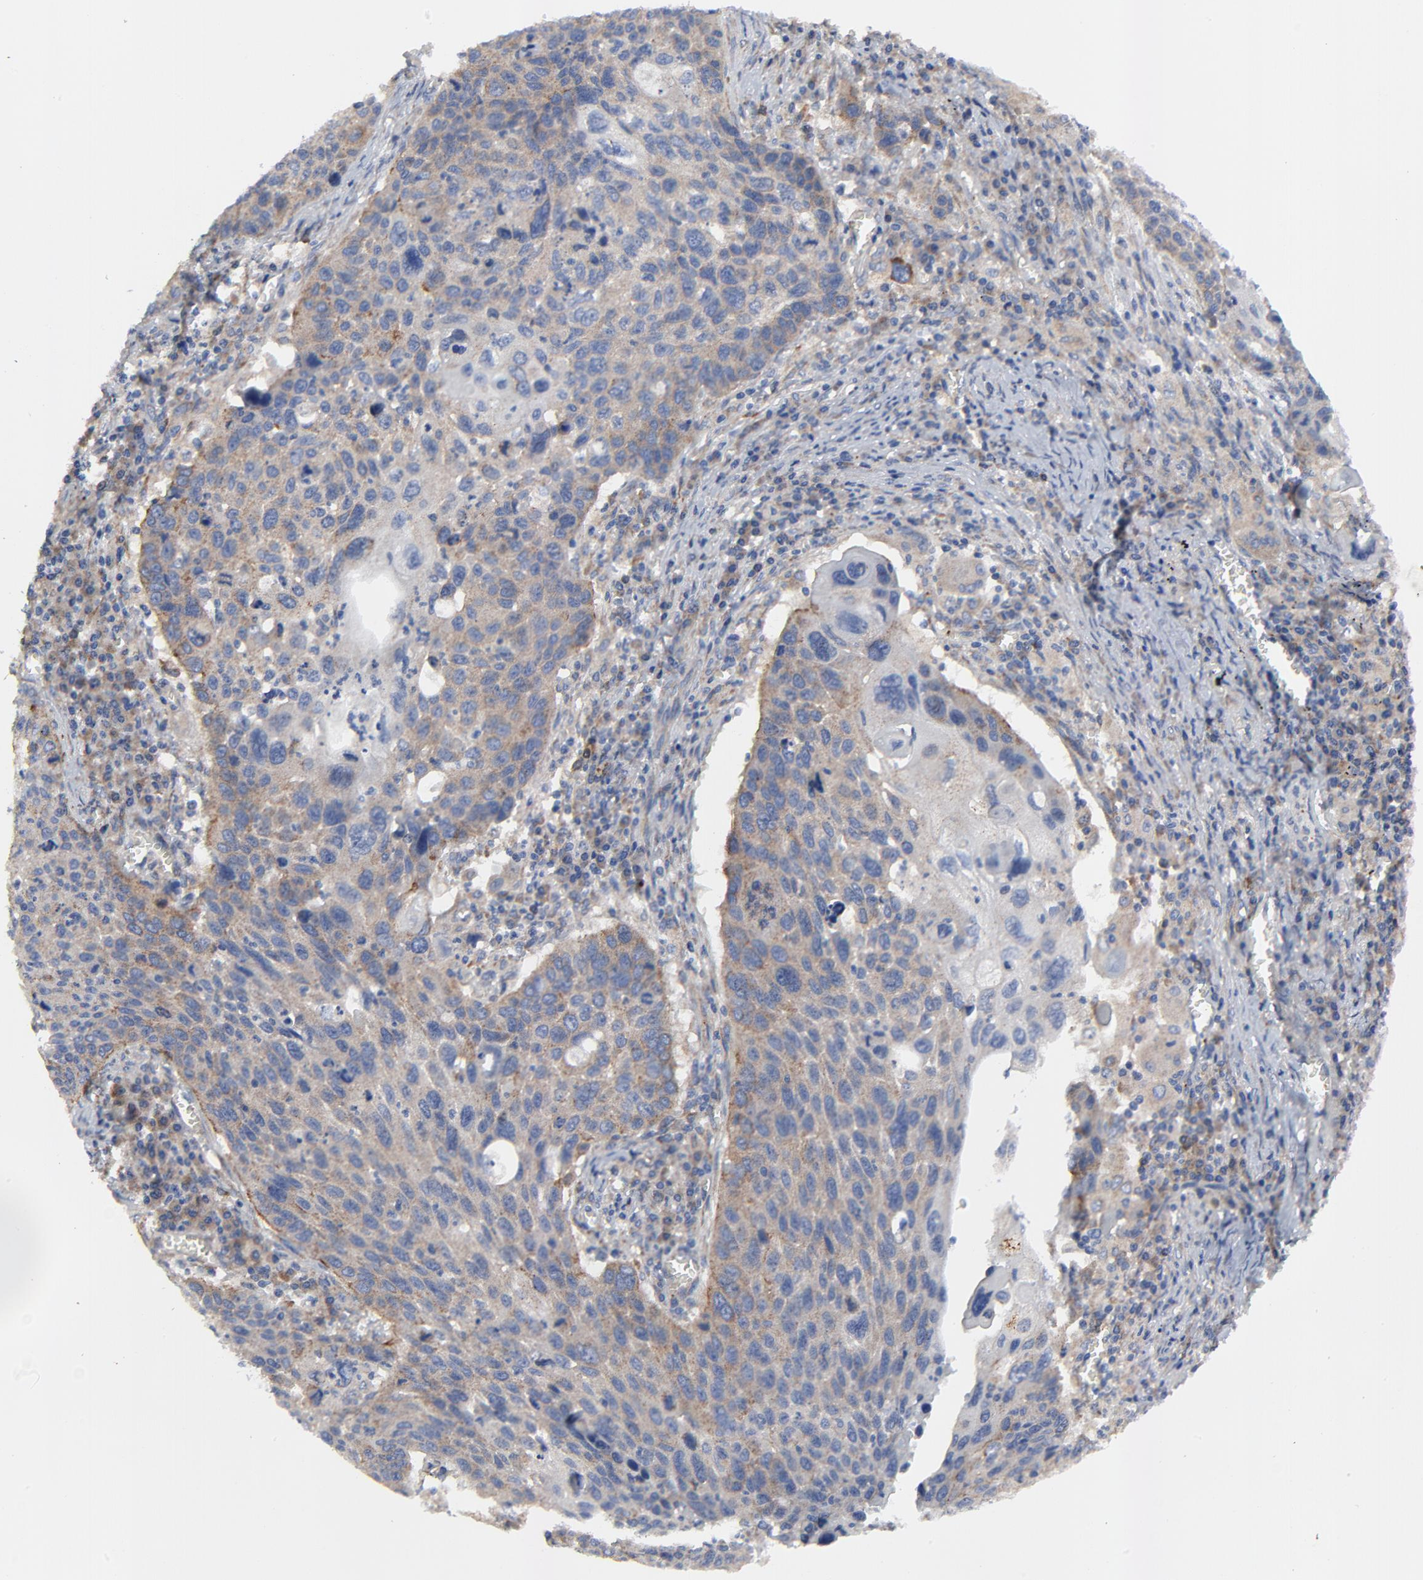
{"staining": {"intensity": "moderate", "quantity": "25%-75%", "location": "cytoplasmic/membranous"}, "tissue": "lung cancer", "cell_type": "Tumor cells", "image_type": "cancer", "snomed": [{"axis": "morphology", "description": "Squamous cell carcinoma, NOS"}, {"axis": "topography", "description": "Lung"}], "caption": "Immunohistochemical staining of lung cancer (squamous cell carcinoma) displays medium levels of moderate cytoplasmic/membranous positivity in about 25%-75% of tumor cells.", "gene": "VAV2", "patient": {"sex": "male", "age": 68}}